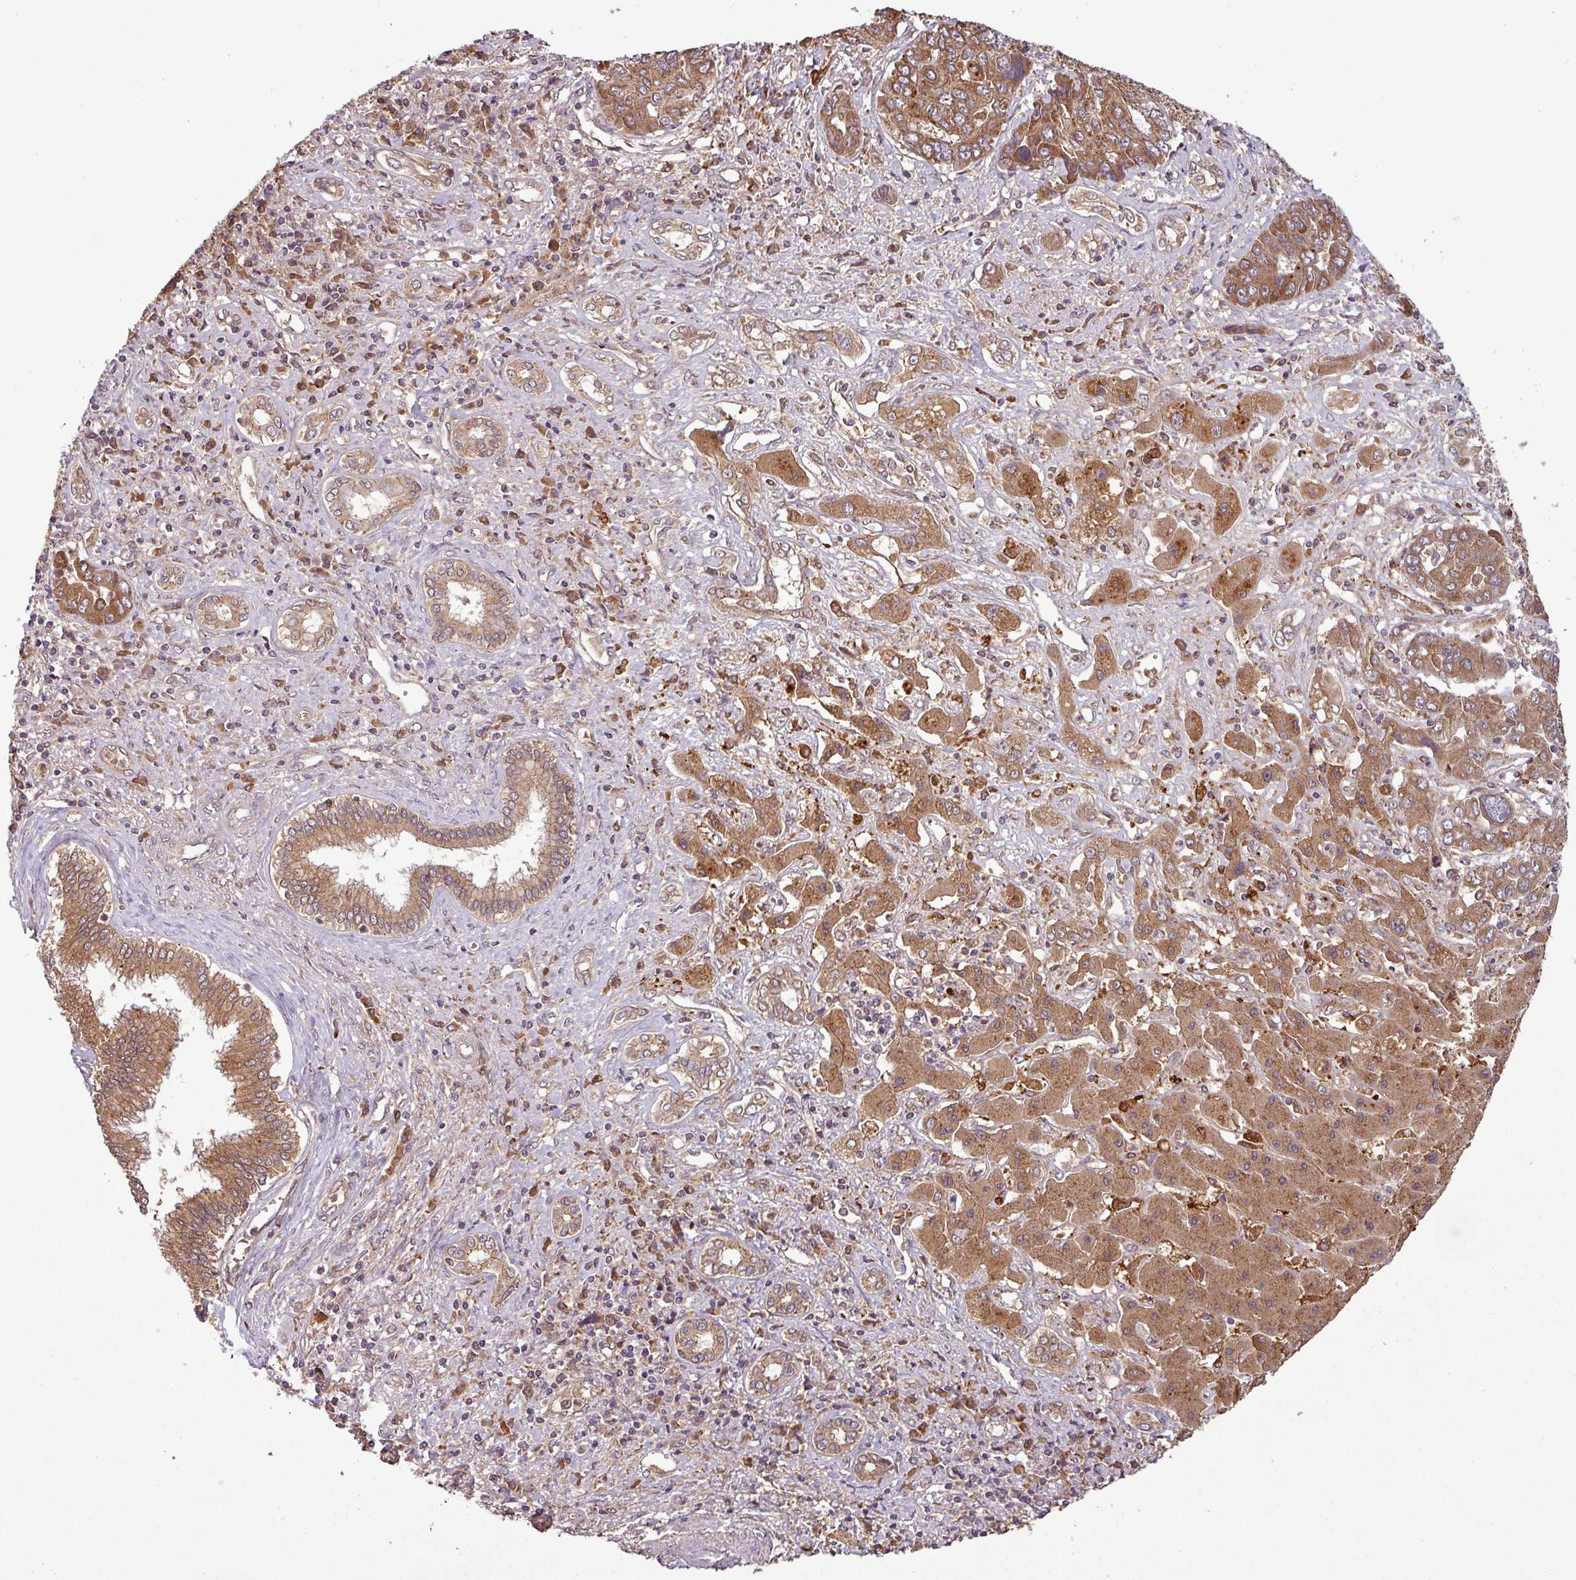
{"staining": {"intensity": "moderate", "quantity": ">75%", "location": "cytoplasmic/membranous"}, "tissue": "liver cancer", "cell_type": "Tumor cells", "image_type": "cancer", "snomed": [{"axis": "morphology", "description": "Cholangiocarcinoma"}, {"axis": "topography", "description": "Liver"}], "caption": "Protein staining of liver cancer tissue reveals moderate cytoplasmic/membranous expression in about >75% of tumor cells.", "gene": "NT5C3A", "patient": {"sex": "male", "age": 67}}